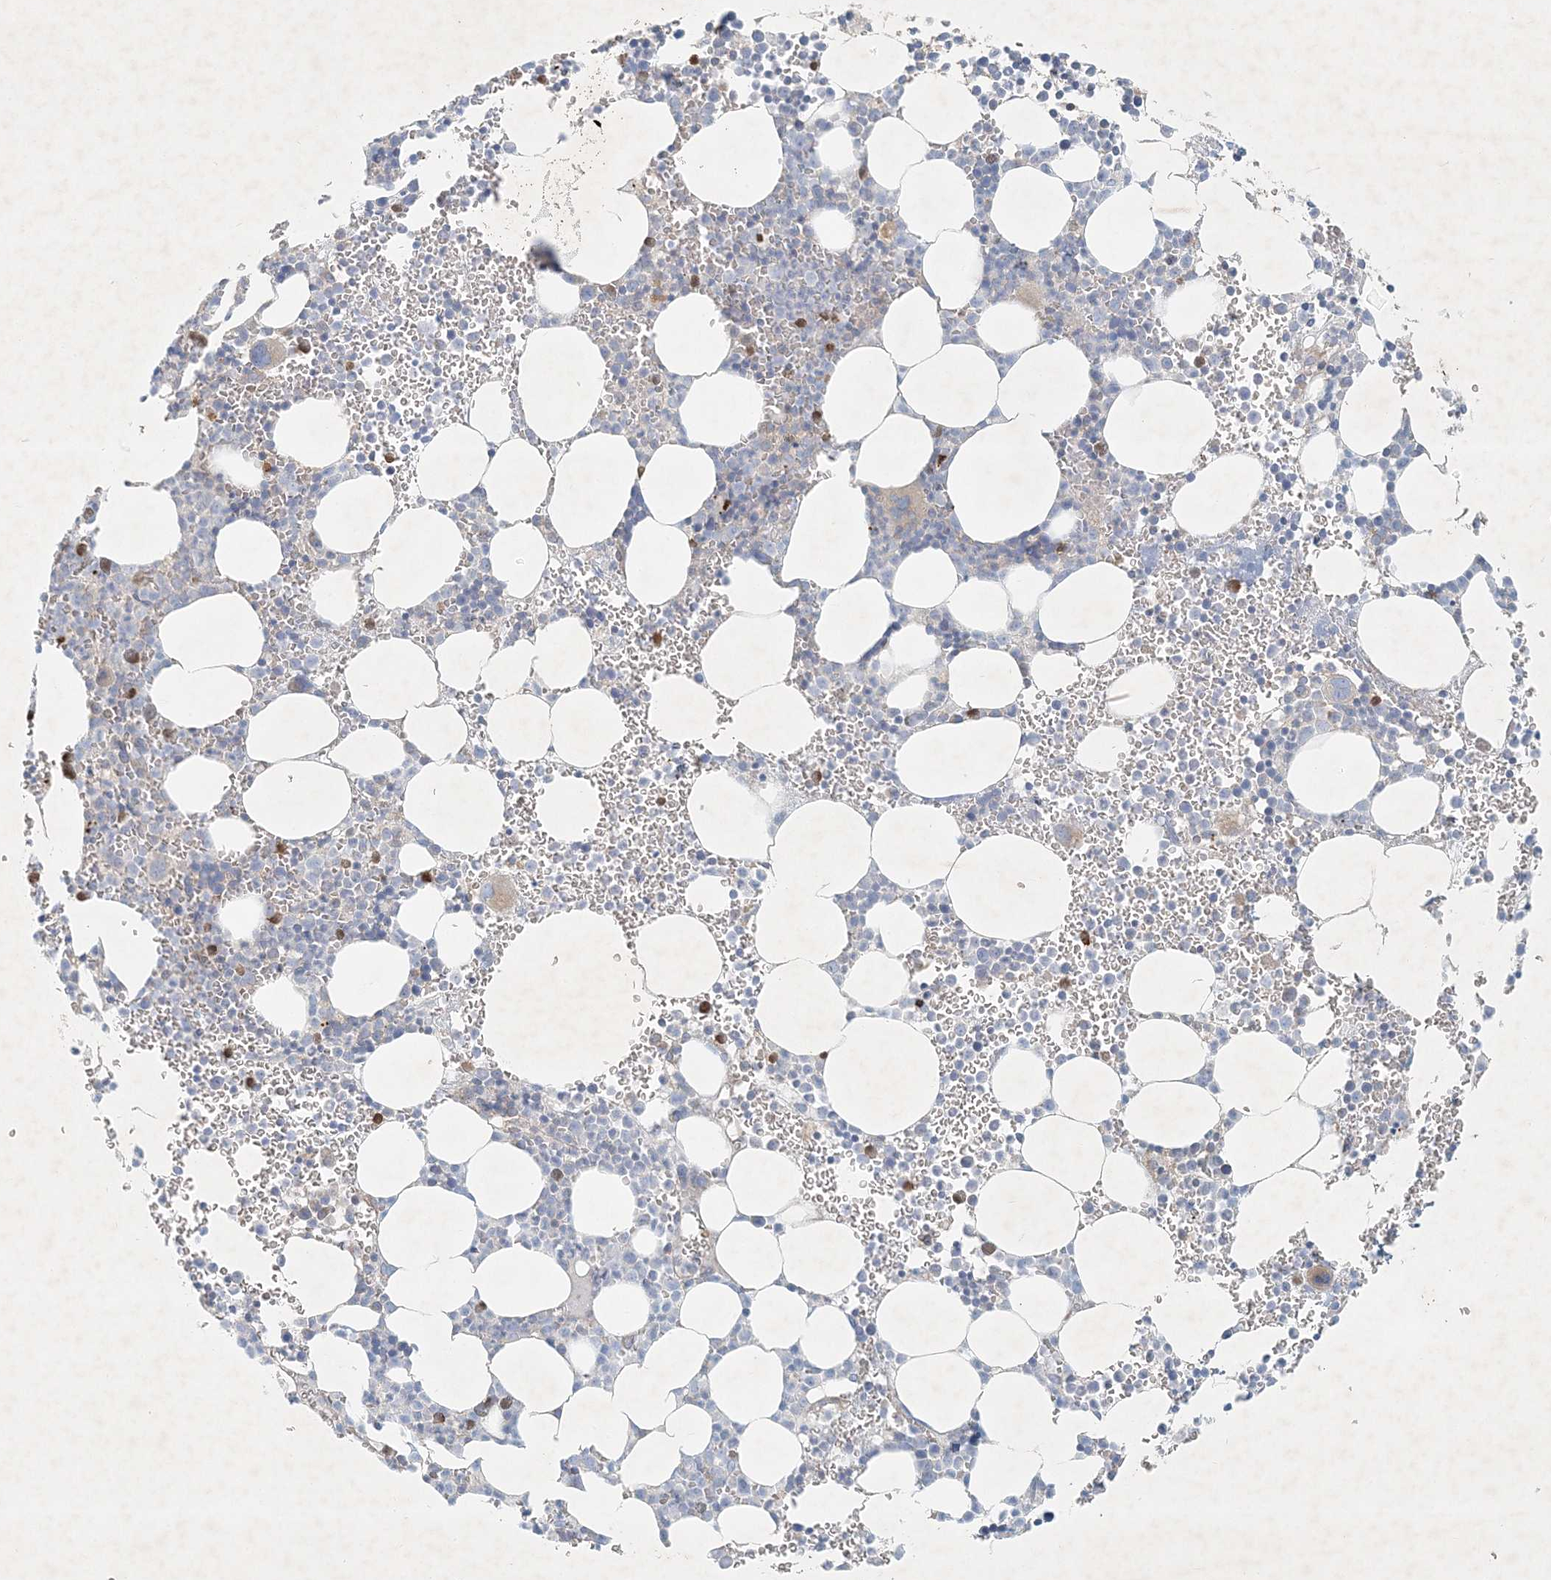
{"staining": {"intensity": "moderate", "quantity": "<25%", "location": "cytoplasmic/membranous"}, "tissue": "bone marrow", "cell_type": "Hematopoietic cells", "image_type": "normal", "snomed": [{"axis": "morphology", "description": "Normal tissue, NOS"}, {"axis": "topography", "description": "Bone marrow"}], "caption": "Protein expression analysis of unremarkable human bone marrow reveals moderate cytoplasmic/membranous staining in about <25% of hematopoietic cells. (DAB IHC with brightfield microscopy, high magnification).", "gene": "STK11IP", "patient": {"sex": "female", "age": 78}}